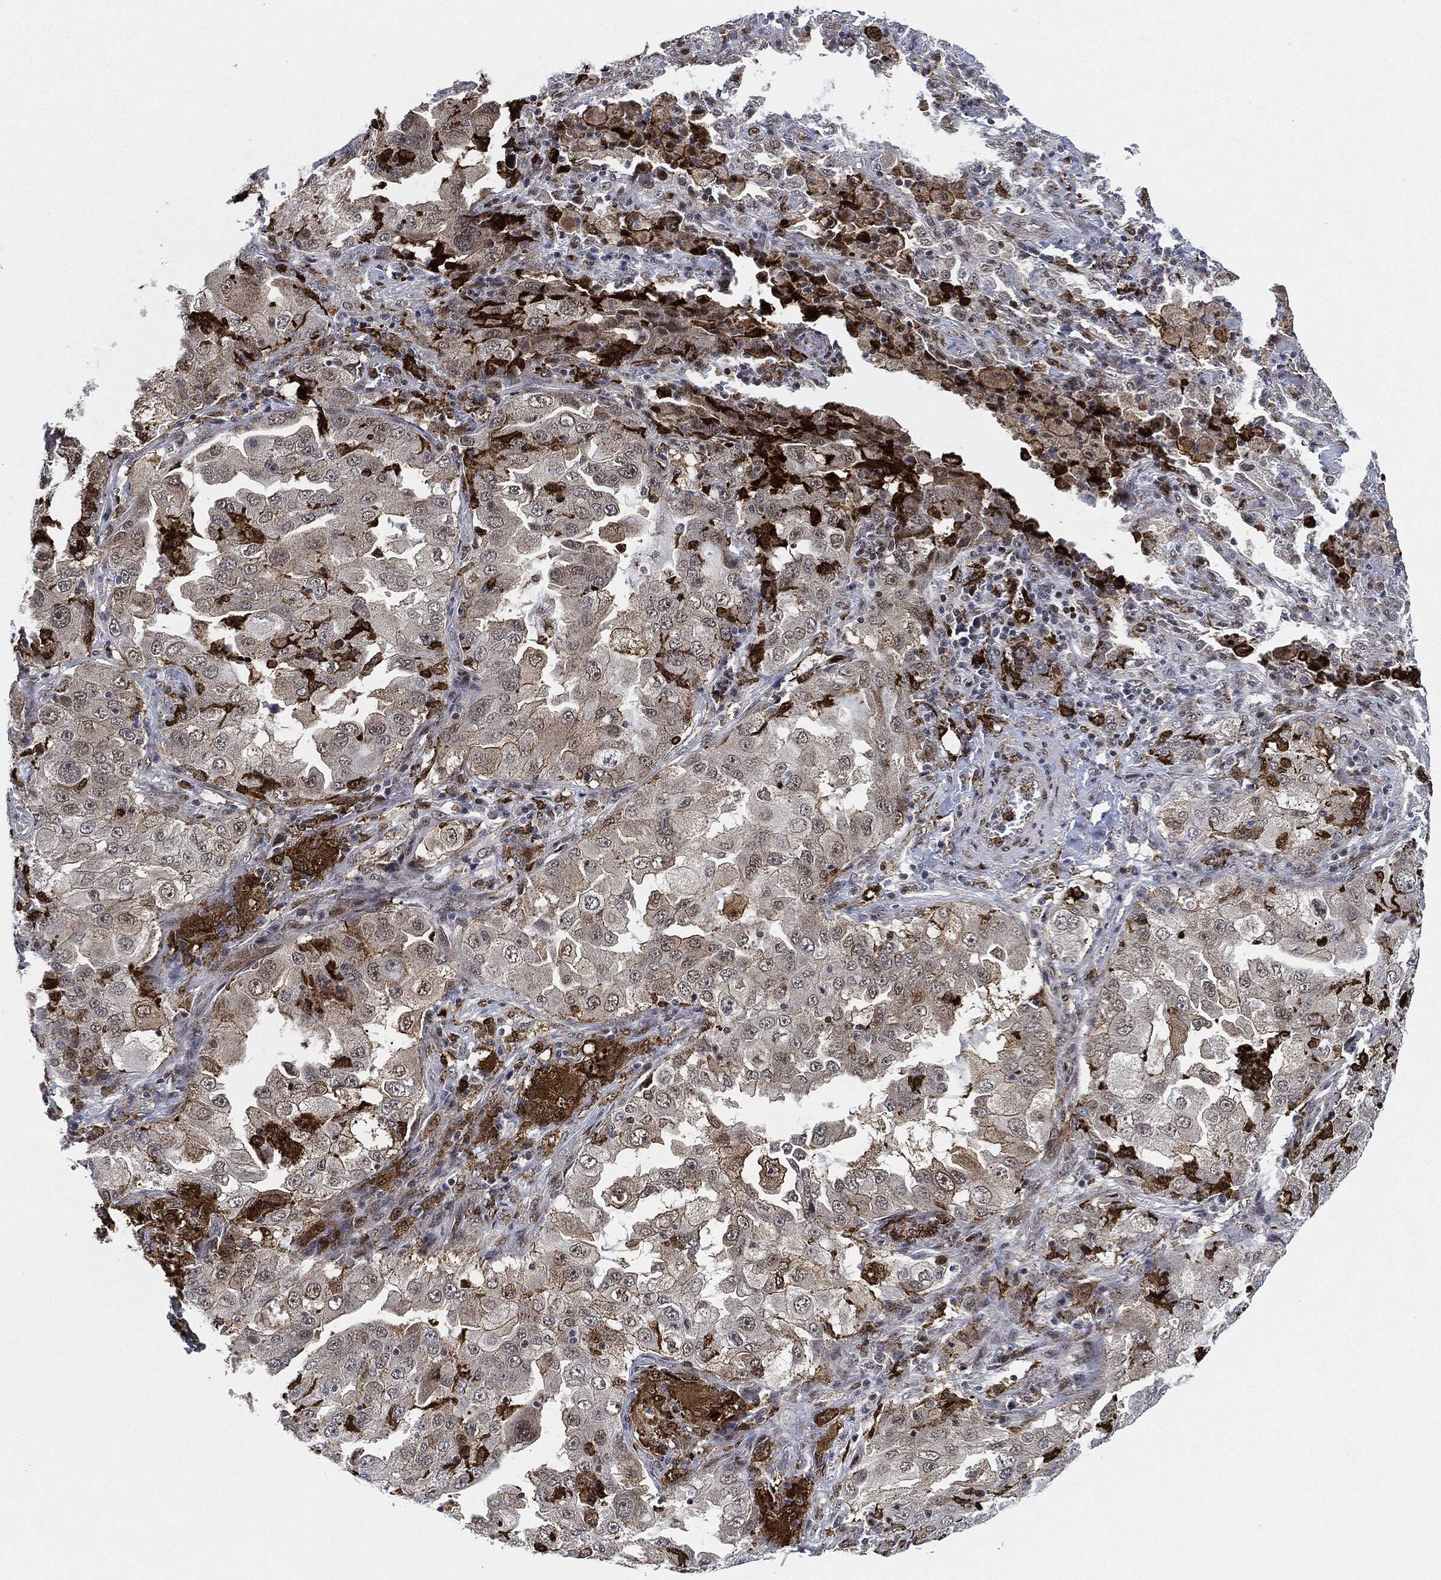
{"staining": {"intensity": "negative", "quantity": "none", "location": "none"}, "tissue": "lung cancer", "cell_type": "Tumor cells", "image_type": "cancer", "snomed": [{"axis": "morphology", "description": "Adenocarcinoma, NOS"}, {"axis": "topography", "description": "Lung"}], "caption": "Human lung adenocarcinoma stained for a protein using immunohistochemistry displays no positivity in tumor cells.", "gene": "NANOS3", "patient": {"sex": "female", "age": 61}}